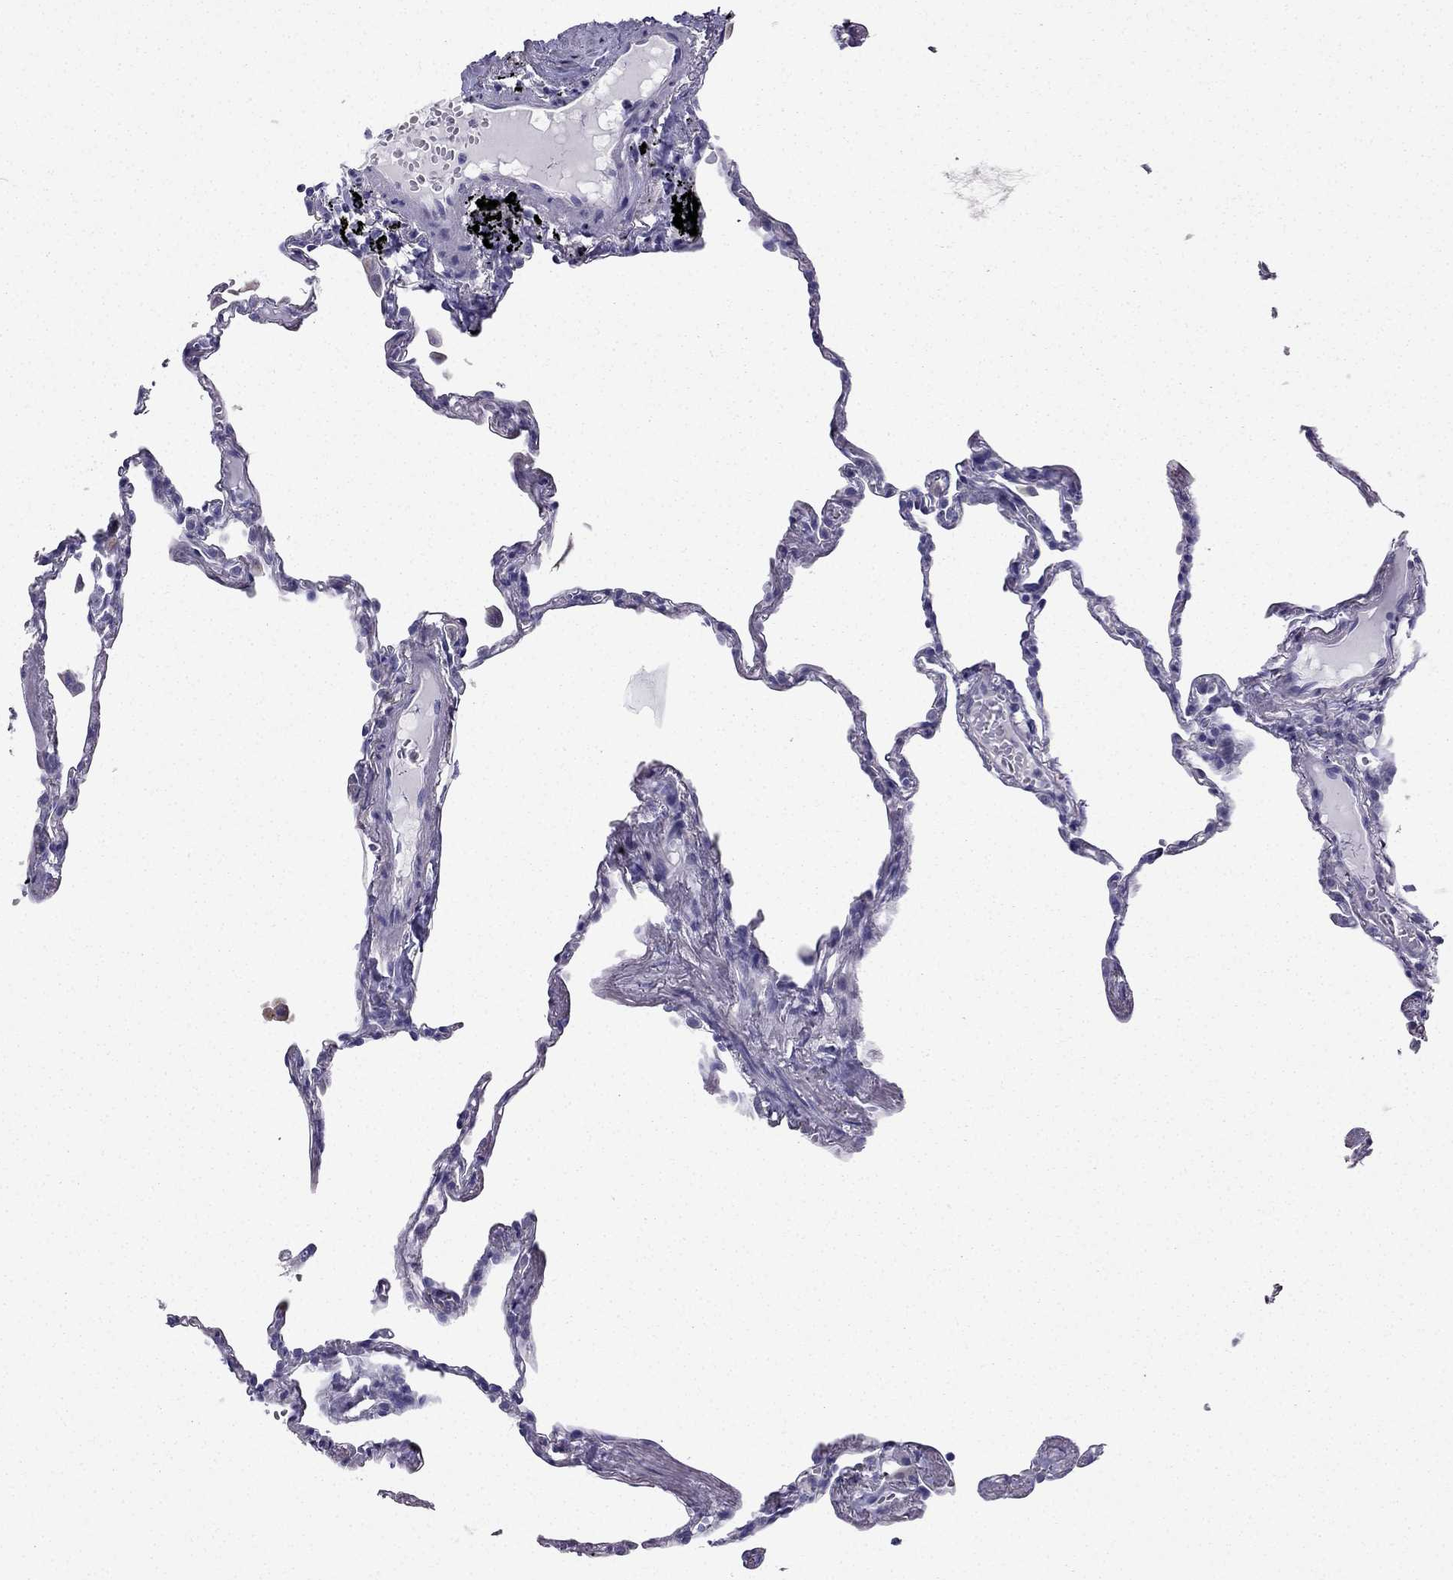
{"staining": {"intensity": "negative", "quantity": "none", "location": "none"}, "tissue": "lung", "cell_type": "Alveolar cells", "image_type": "normal", "snomed": [{"axis": "morphology", "description": "Normal tissue, NOS"}, {"axis": "topography", "description": "Lung"}], "caption": "Immunohistochemistry of benign lung shows no expression in alveolar cells.", "gene": "PTH", "patient": {"sex": "male", "age": 78}}